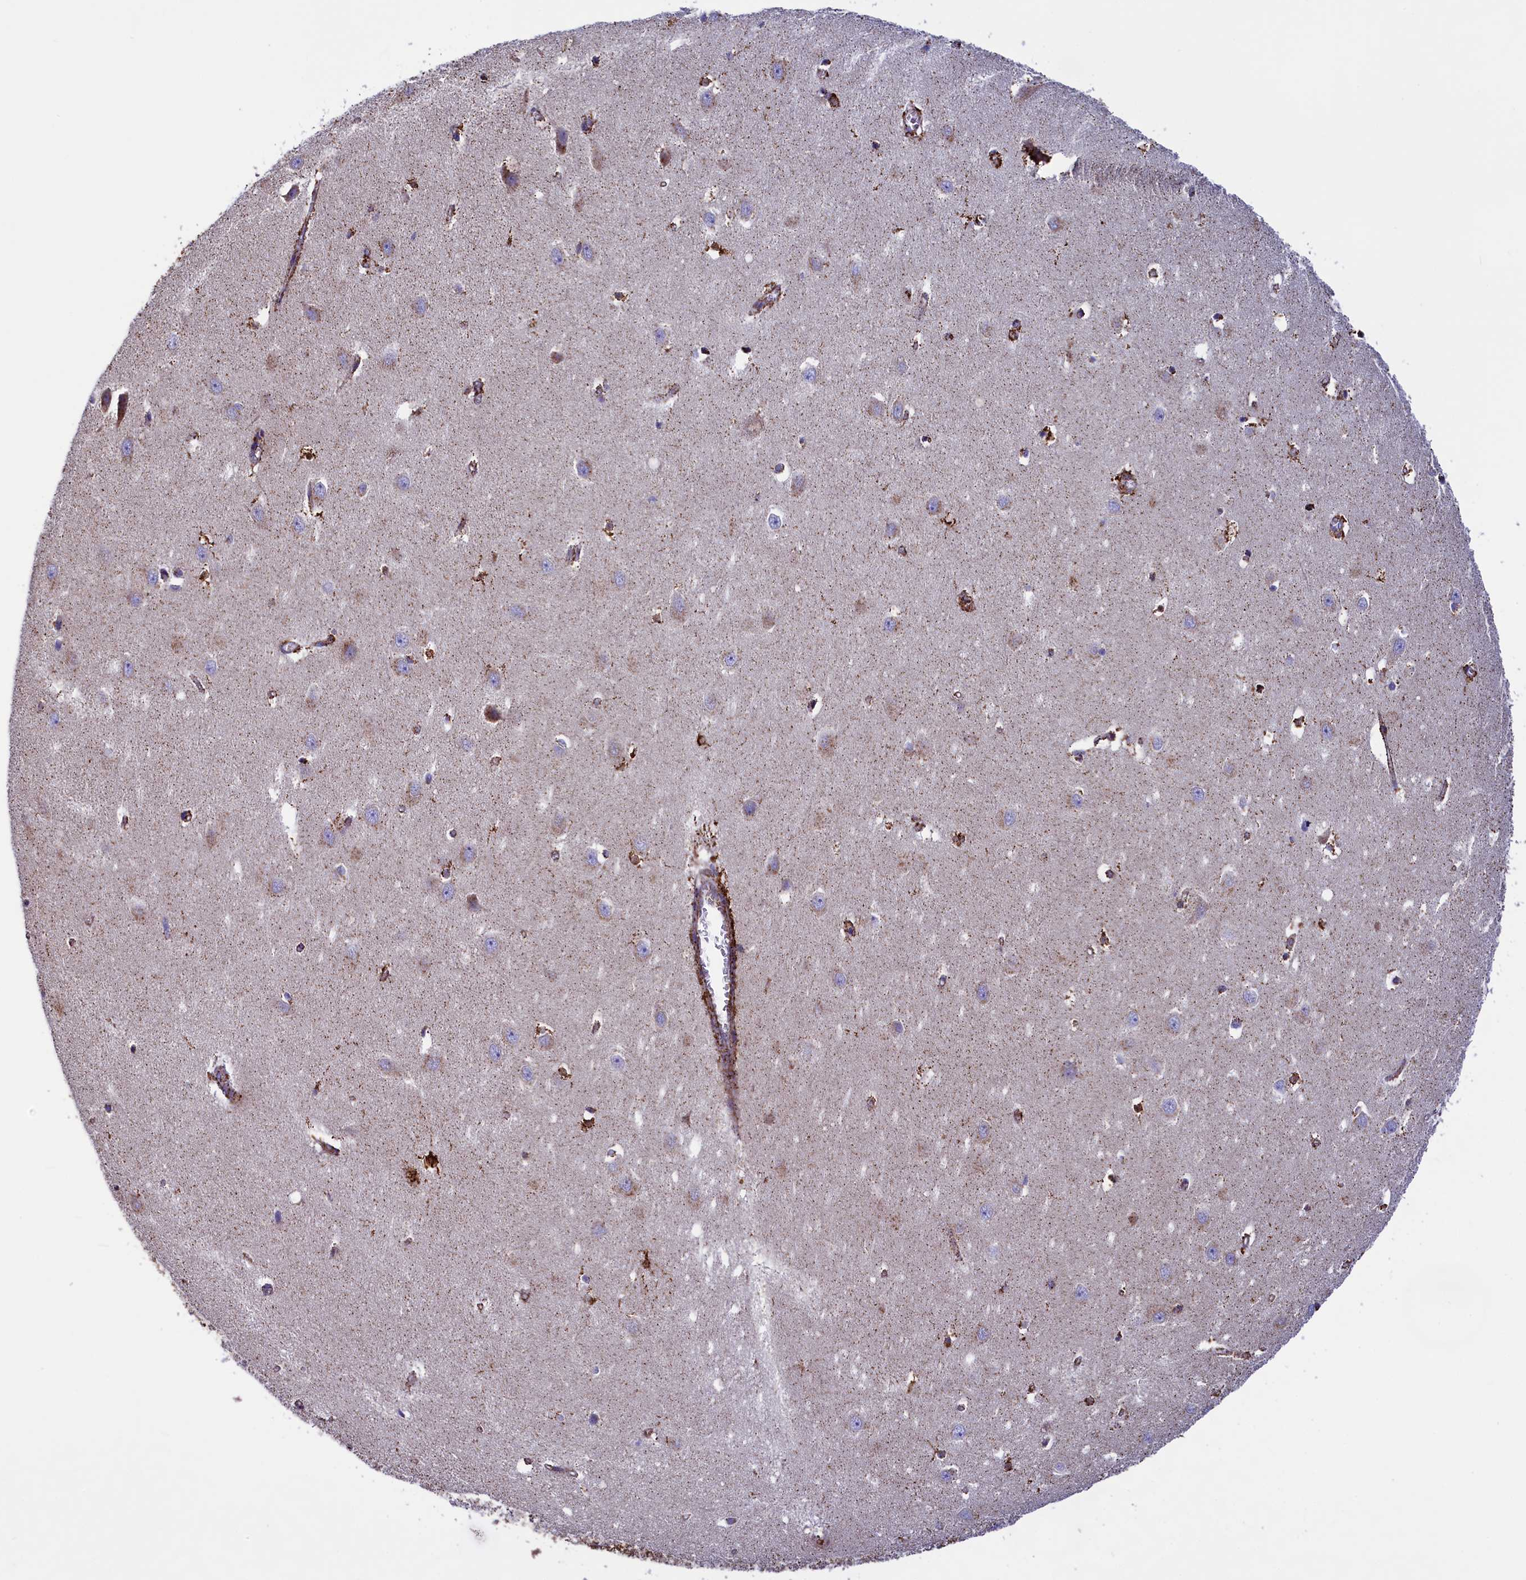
{"staining": {"intensity": "moderate", "quantity": "25%-75%", "location": "cytoplasmic/membranous"}, "tissue": "hippocampus", "cell_type": "Glial cells", "image_type": "normal", "snomed": [{"axis": "morphology", "description": "Normal tissue, NOS"}, {"axis": "topography", "description": "Hippocampus"}], "caption": "Protein analysis of benign hippocampus reveals moderate cytoplasmic/membranous staining in about 25%-75% of glial cells.", "gene": "SLC39A3", "patient": {"sex": "female", "age": 64}}